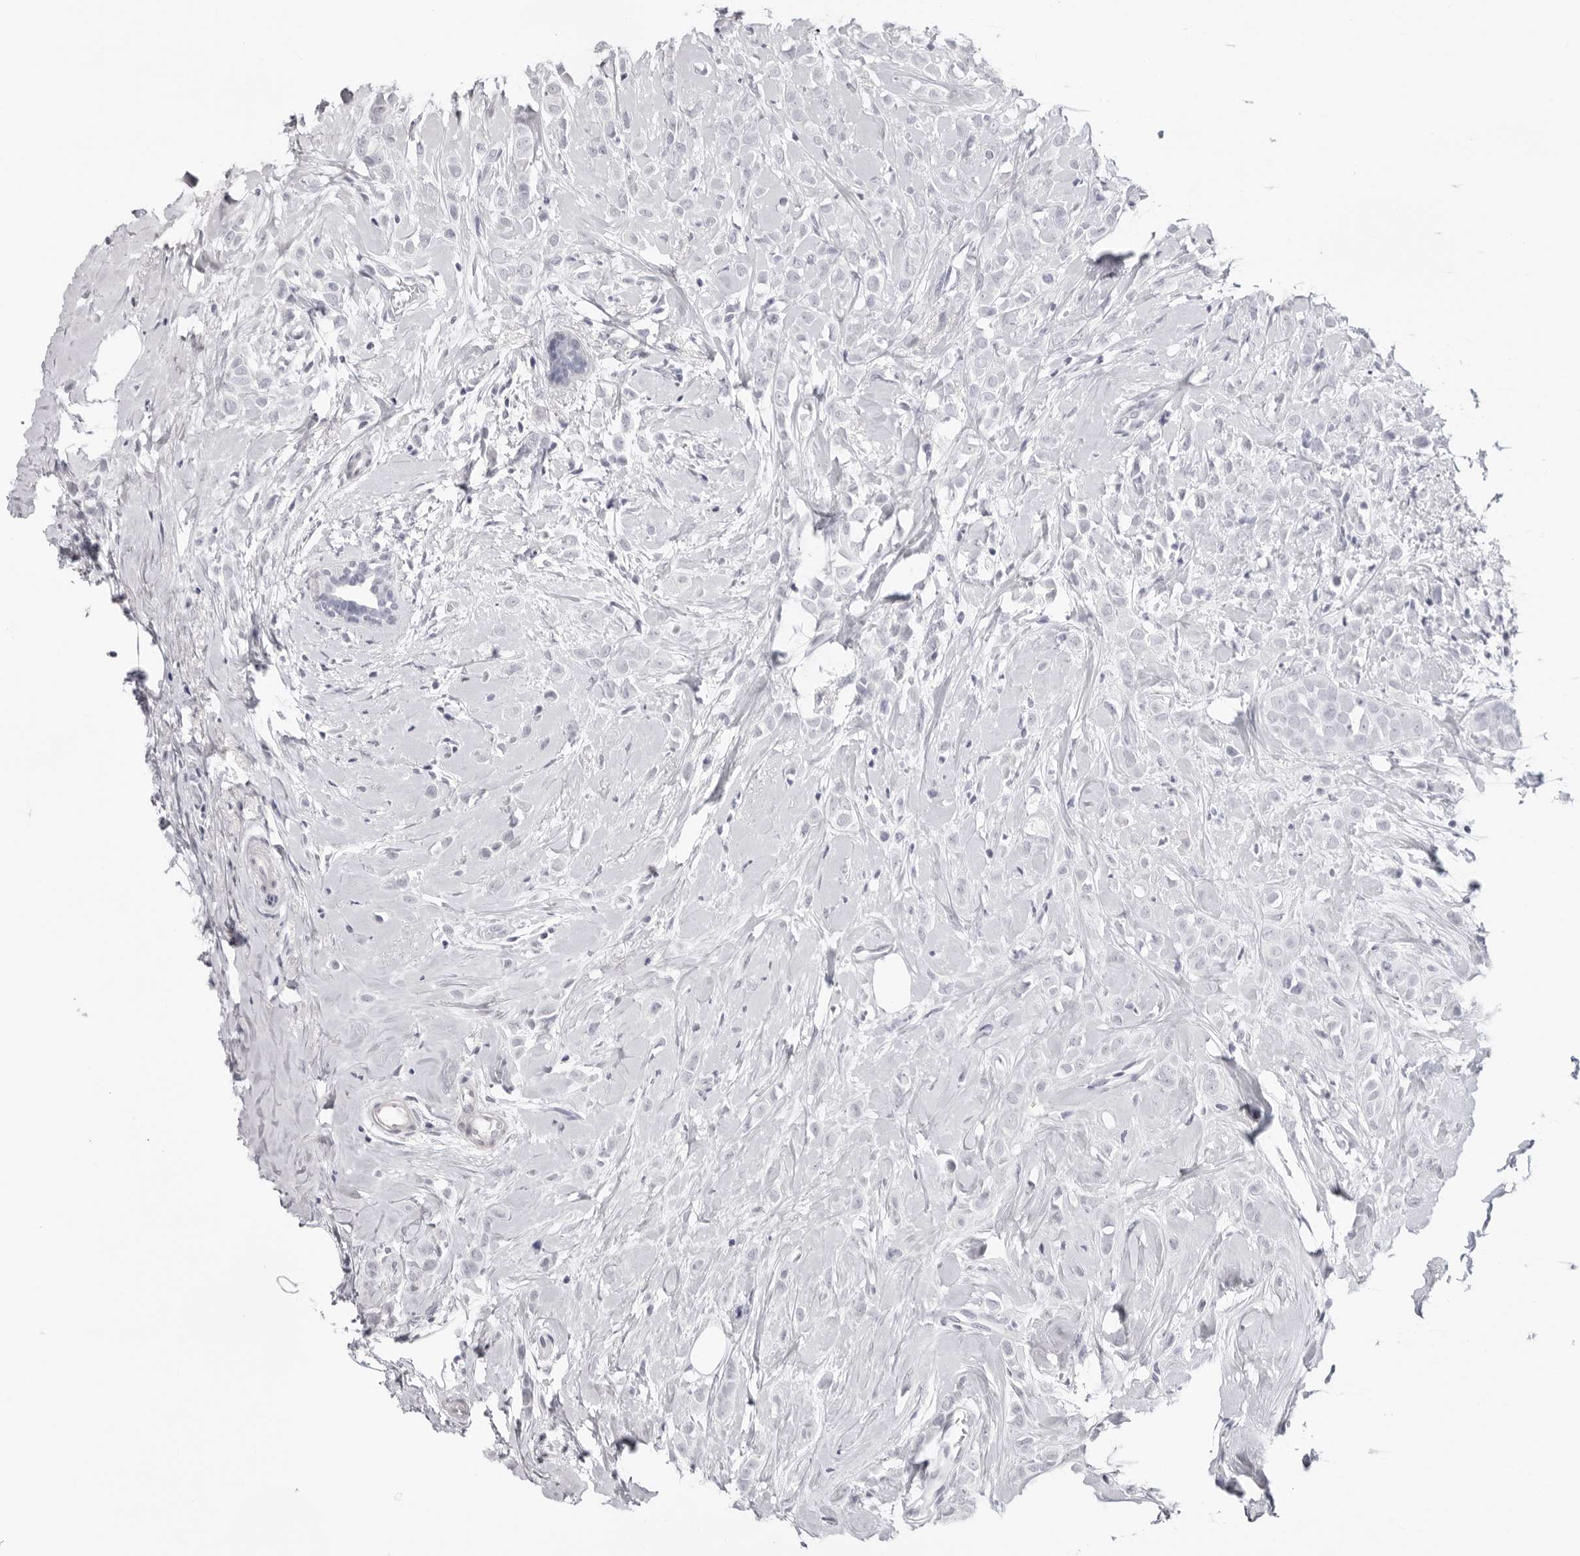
{"staining": {"intensity": "negative", "quantity": "none", "location": "none"}, "tissue": "breast cancer", "cell_type": "Tumor cells", "image_type": "cancer", "snomed": [{"axis": "morphology", "description": "Lobular carcinoma"}, {"axis": "topography", "description": "Breast"}], "caption": "Human breast cancer (lobular carcinoma) stained for a protein using immunohistochemistry (IHC) demonstrates no expression in tumor cells.", "gene": "INSL3", "patient": {"sex": "female", "age": 47}}